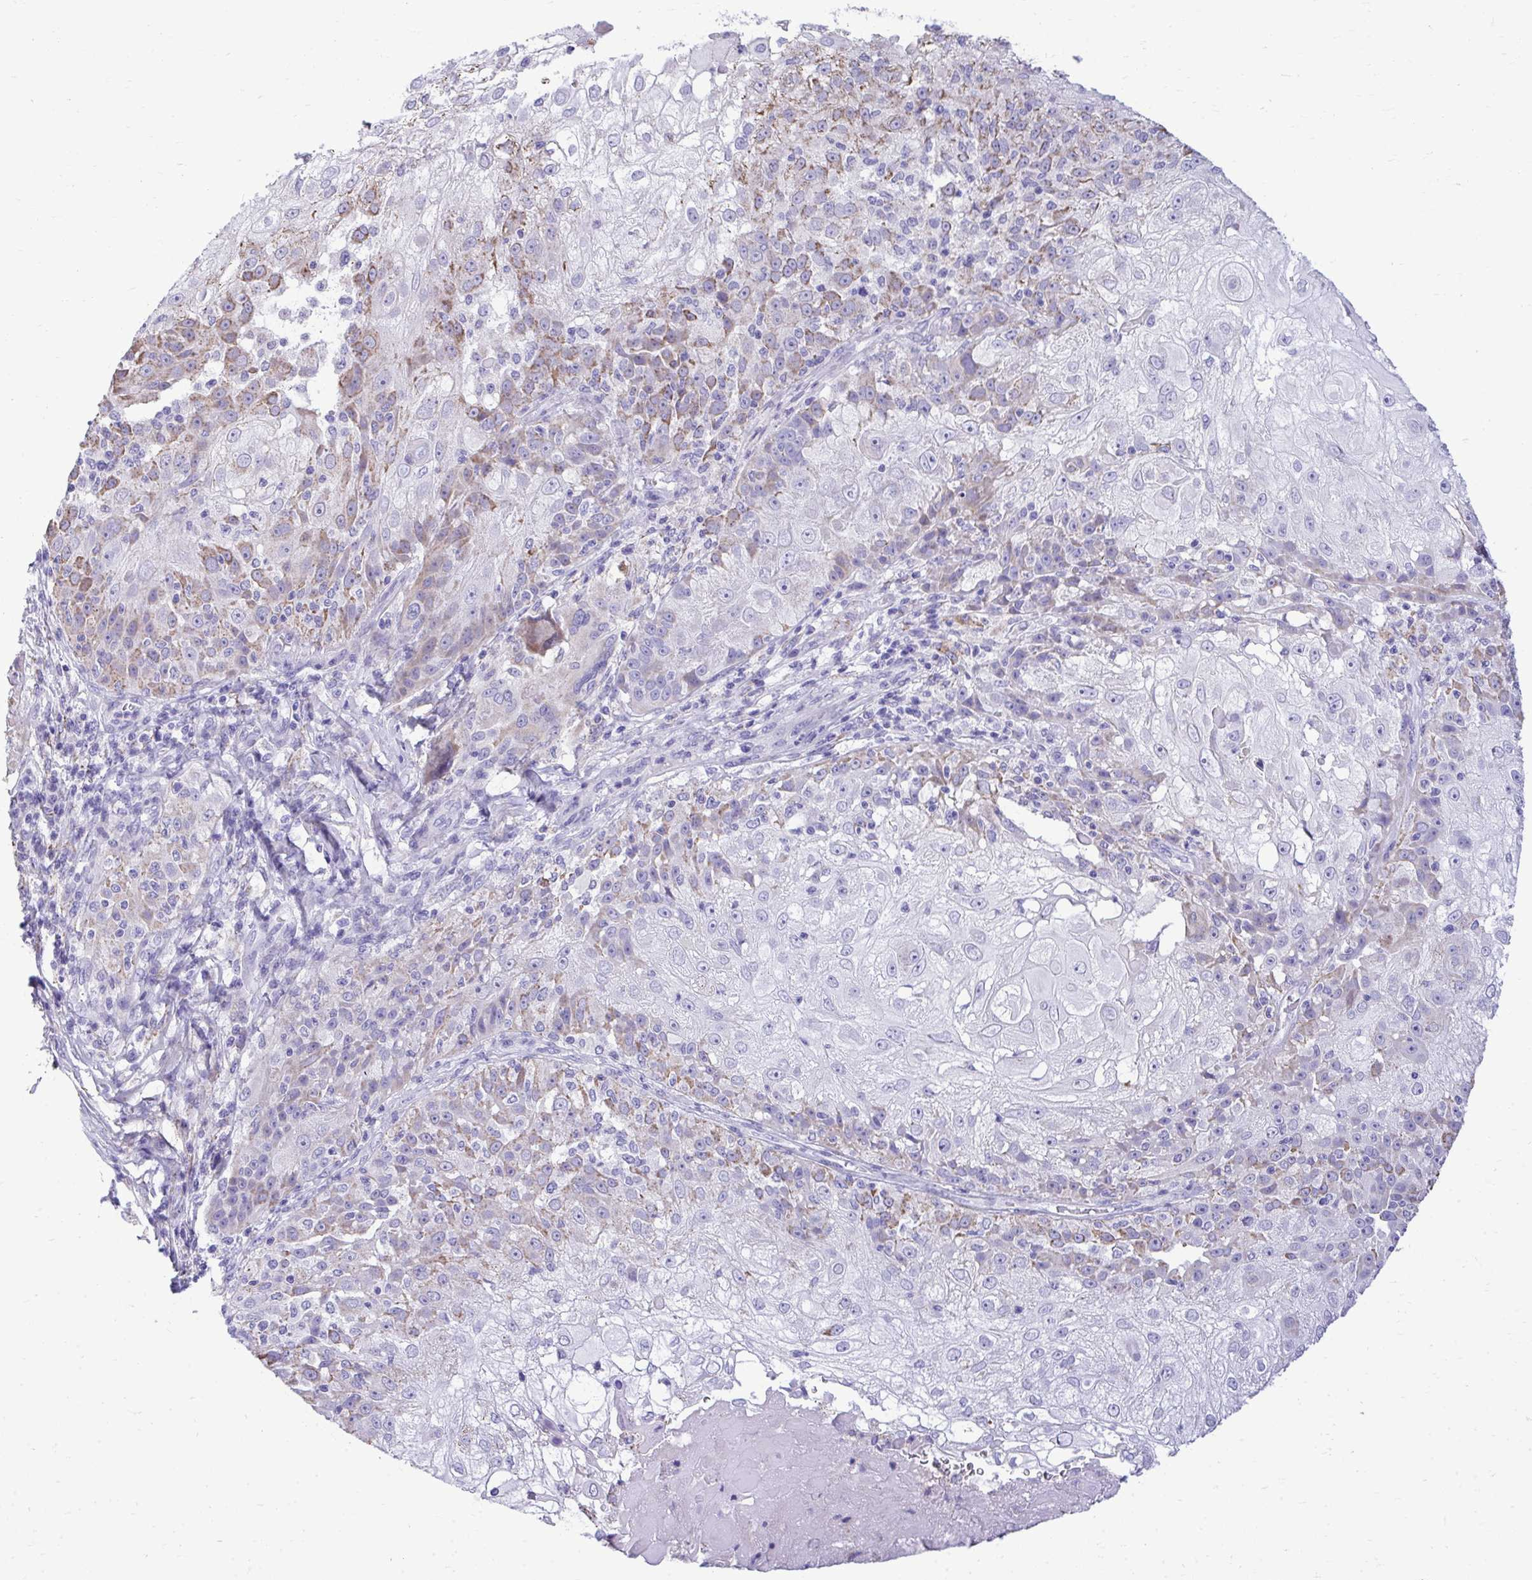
{"staining": {"intensity": "weak", "quantity": "25%-75%", "location": "cytoplasmic/membranous"}, "tissue": "skin cancer", "cell_type": "Tumor cells", "image_type": "cancer", "snomed": [{"axis": "morphology", "description": "Normal tissue, NOS"}, {"axis": "morphology", "description": "Squamous cell carcinoma, NOS"}, {"axis": "topography", "description": "Skin"}], "caption": "Protein staining of skin cancer tissue demonstrates weak cytoplasmic/membranous staining in approximately 25%-75% of tumor cells.", "gene": "AIG1", "patient": {"sex": "female", "age": 83}}